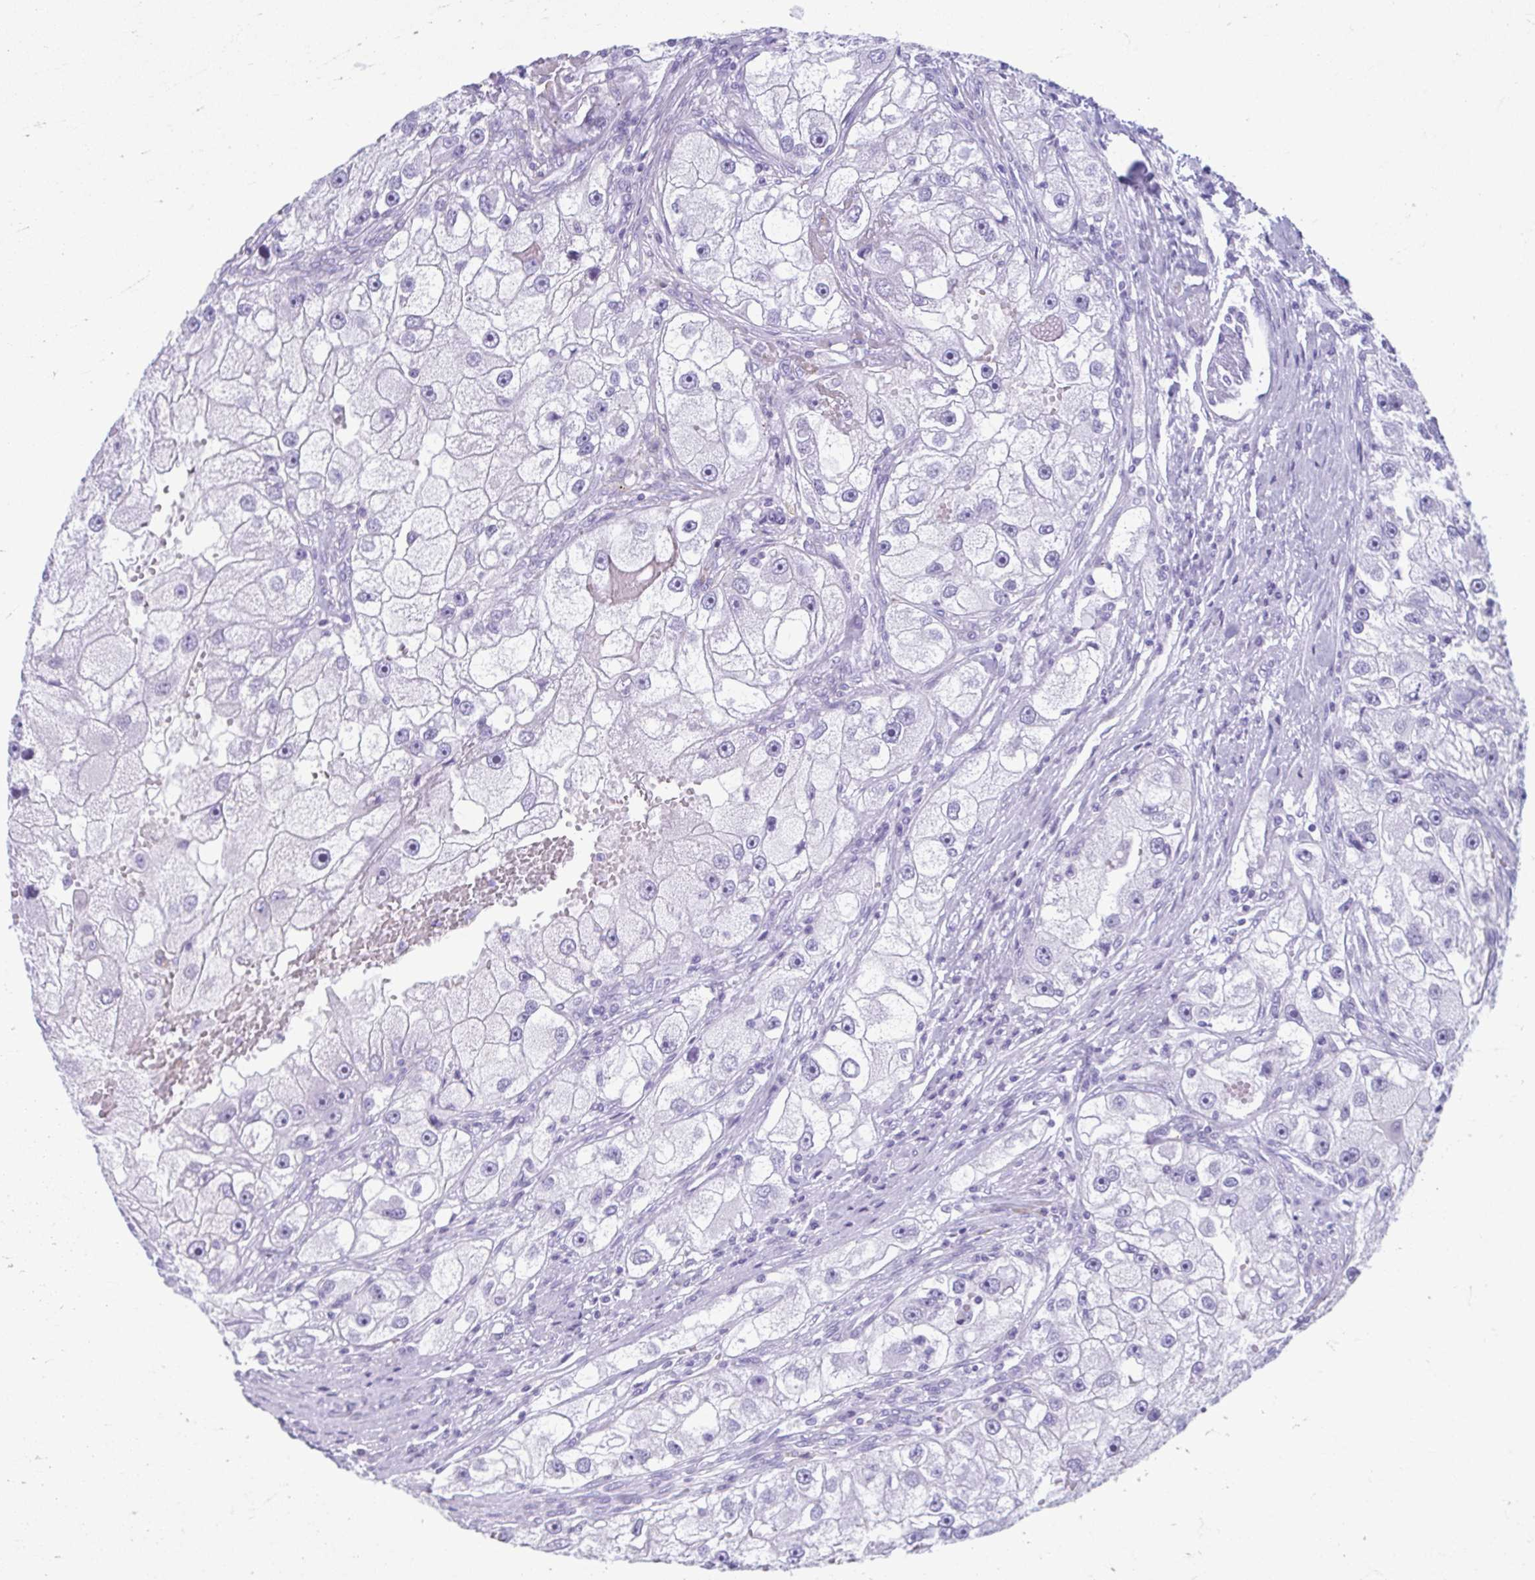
{"staining": {"intensity": "negative", "quantity": "none", "location": "none"}, "tissue": "renal cancer", "cell_type": "Tumor cells", "image_type": "cancer", "snomed": [{"axis": "morphology", "description": "Adenocarcinoma, NOS"}, {"axis": "topography", "description": "Kidney"}], "caption": "Adenocarcinoma (renal) was stained to show a protein in brown. There is no significant positivity in tumor cells.", "gene": "TCEAL3", "patient": {"sex": "male", "age": 63}}